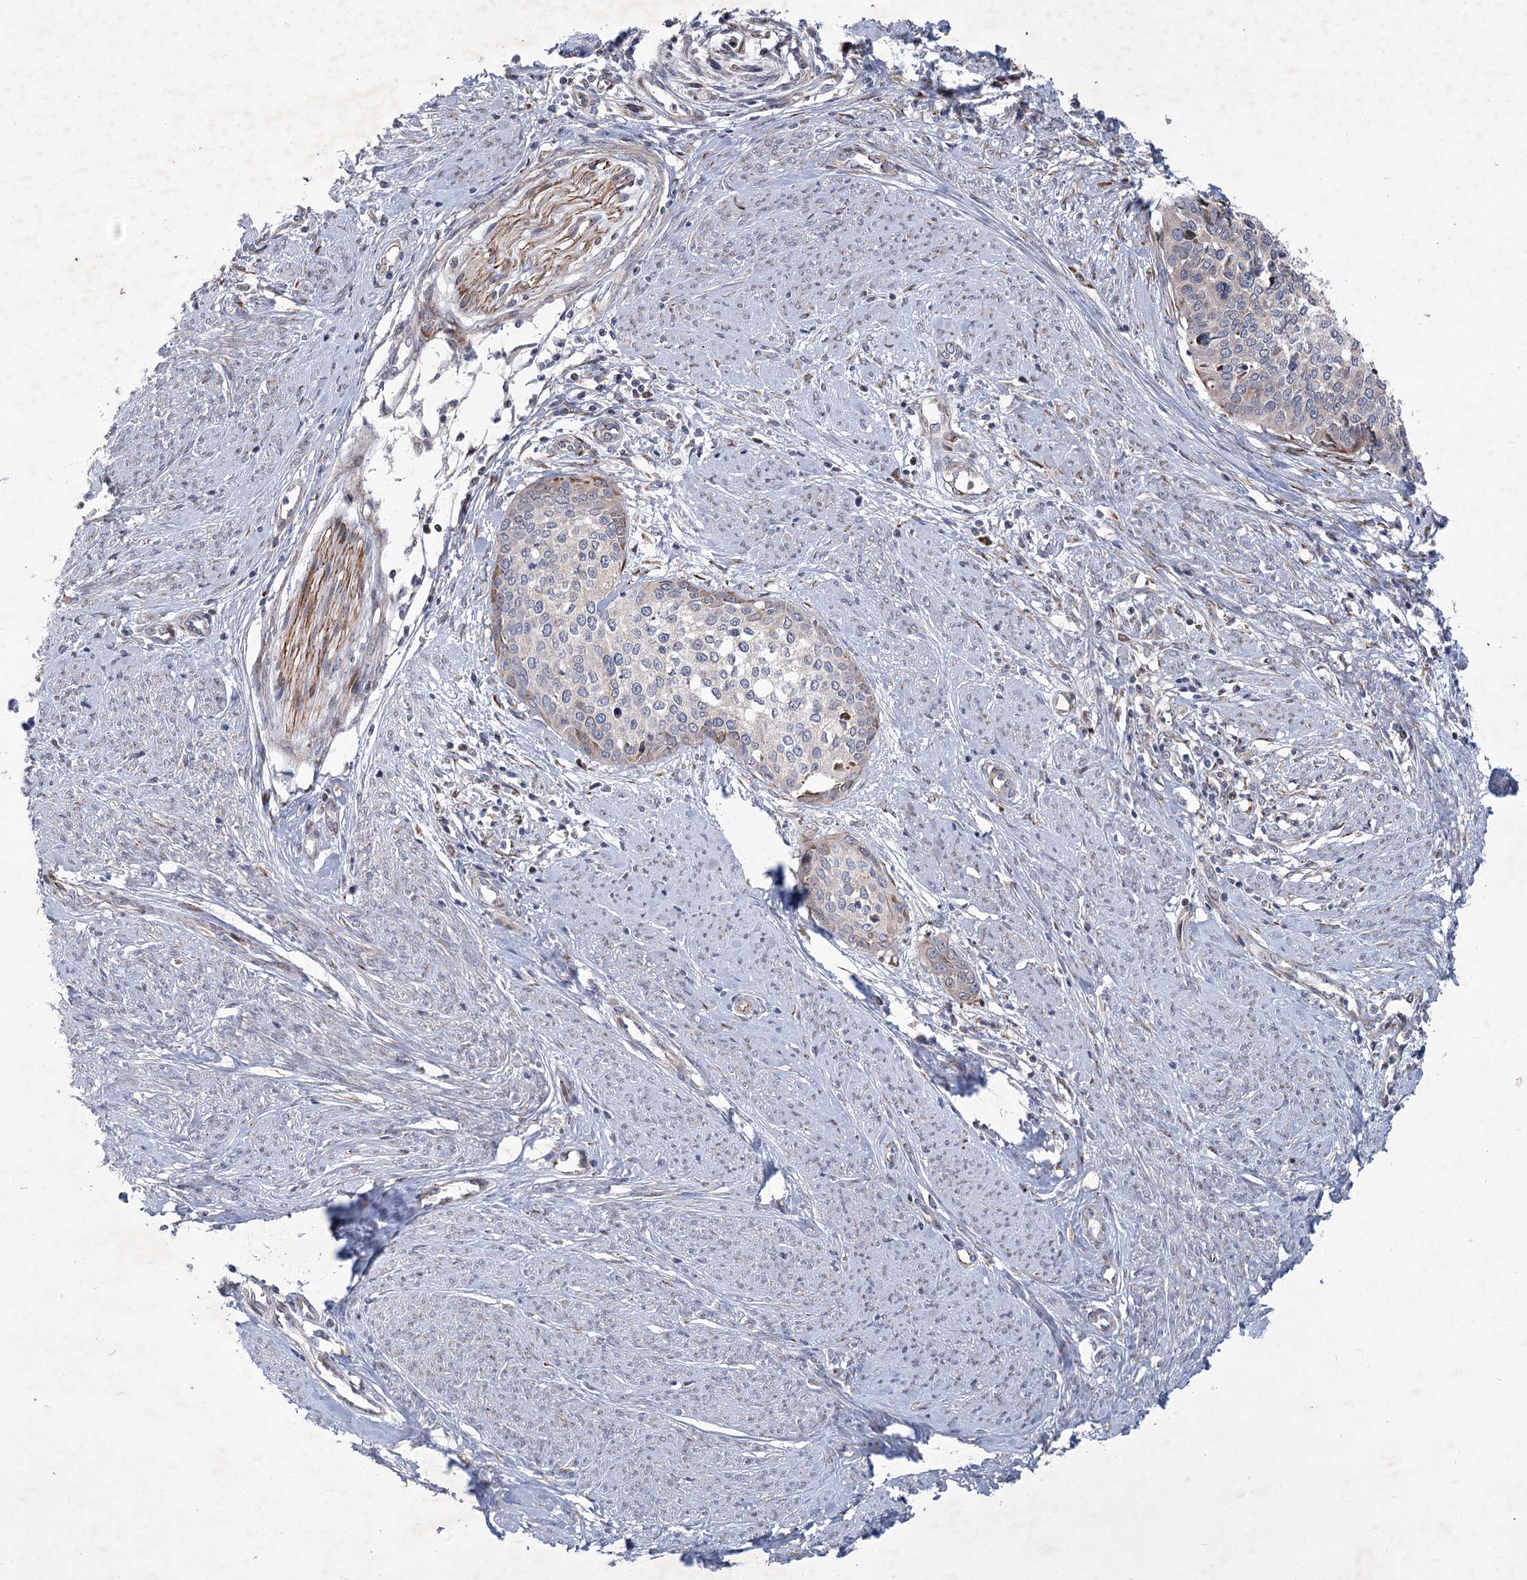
{"staining": {"intensity": "negative", "quantity": "none", "location": "none"}, "tissue": "cervical cancer", "cell_type": "Tumor cells", "image_type": "cancer", "snomed": [{"axis": "morphology", "description": "Squamous cell carcinoma, NOS"}, {"axis": "topography", "description": "Cervix"}], "caption": "This is a photomicrograph of IHC staining of cervical cancer, which shows no staining in tumor cells. (IHC, brightfield microscopy, high magnification).", "gene": "GCNT4", "patient": {"sex": "female", "age": 37}}